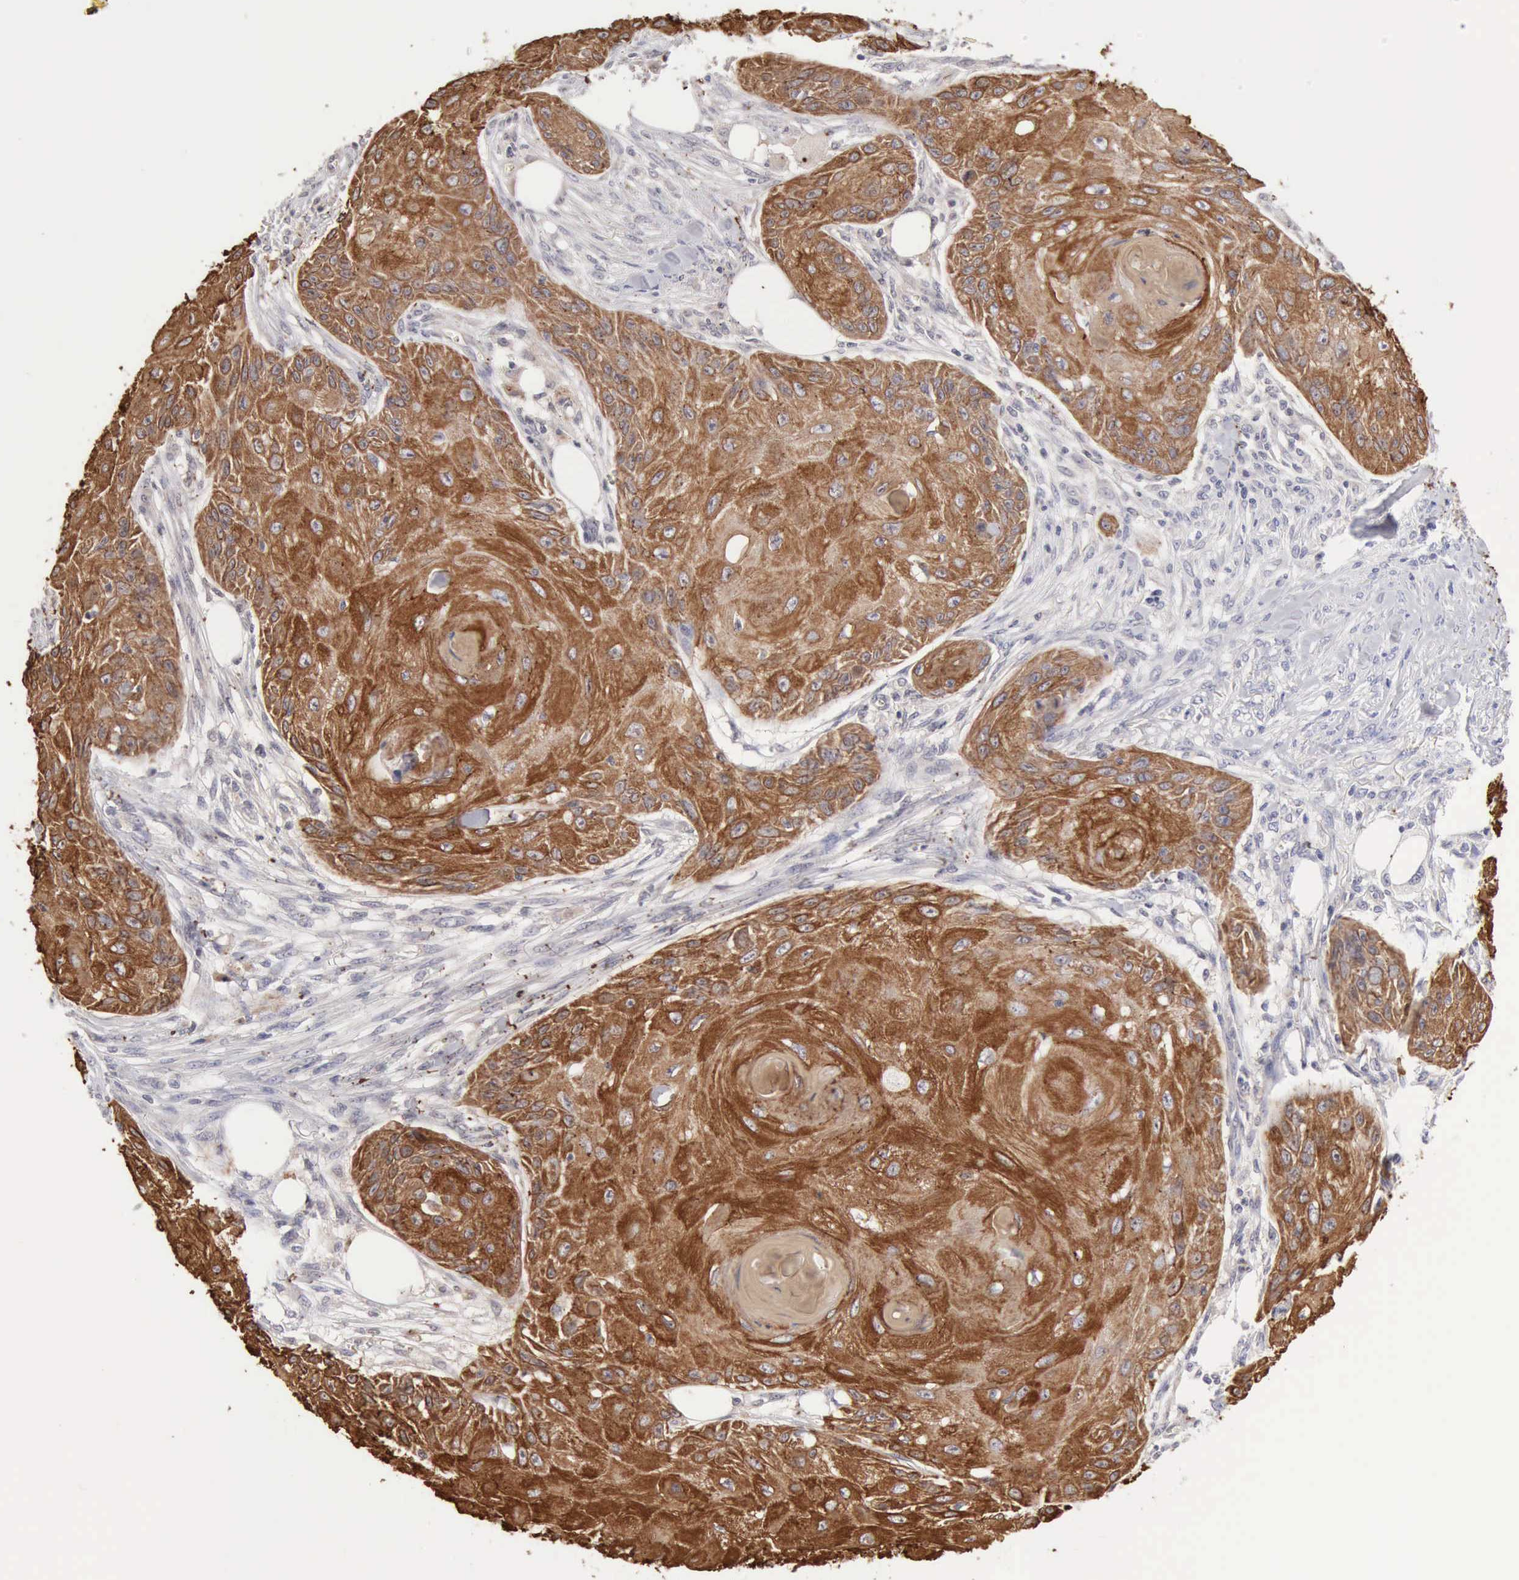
{"staining": {"intensity": "strong", "quantity": ">75%", "location": "cytoplasmic/membranous"}, "tissue": "skin cancer", "cell_type": "Tumor cells", "image_type": "cancer", "snomed": [{"axis": "morphology", "description": "Squamous cell carcinoma, NOS"}, {"axis": "topography", "description": "Skin"}], "caption": "Strong cytoplasmic/membranous protein expression is present in approximately >75% of tumor cells in skin cancer.", "gene": "KRT5", "patient": {"sex": "female", "age": 88}}